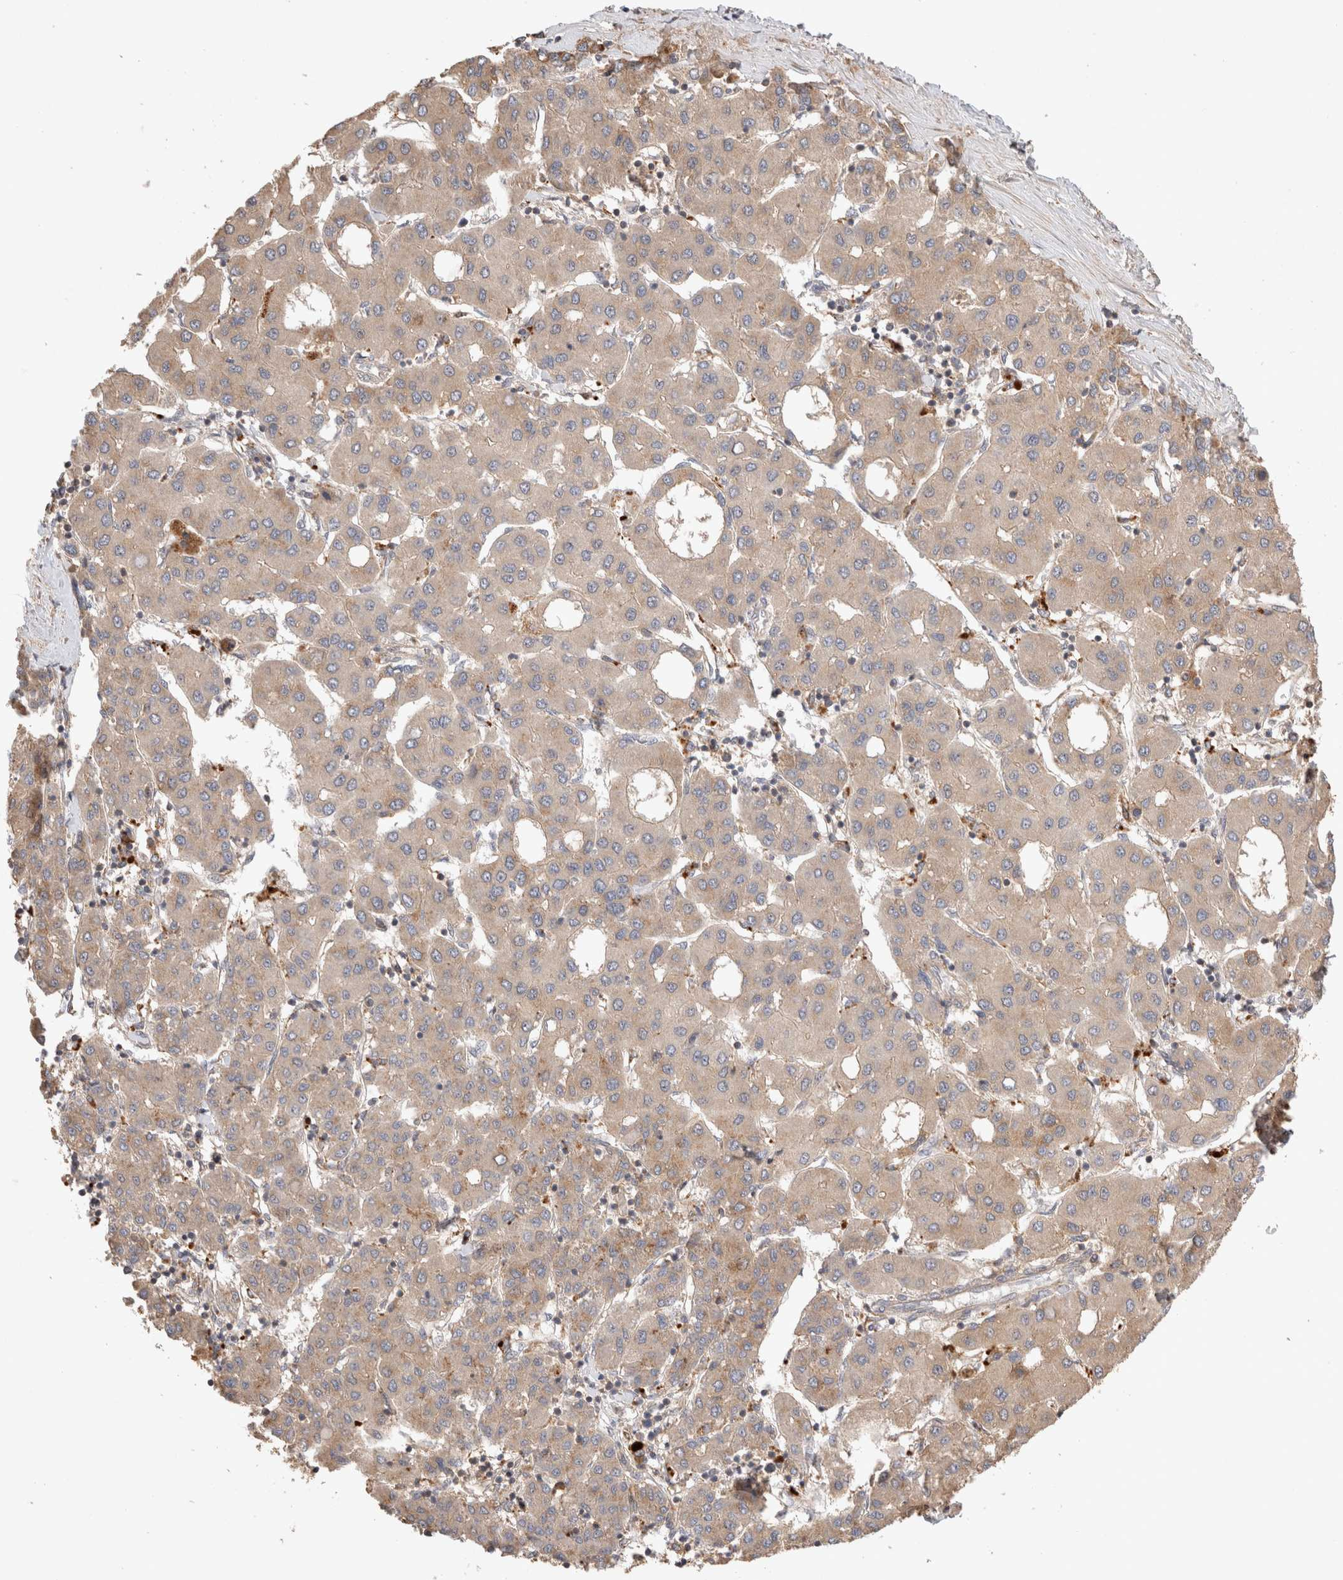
{"staining": {"intensity": "moderate", "quantity": ">75%", "location": "cytoplasmic/membranous"}, "tissue": "liver cancer", "cell_type": "Tumor cells", "image_type": "cancer", "snomed": [{"axis": "morphology", "description": "Carcinoma, Hepatocellular, NOS"}, {"axis": "topography", "description": "Liver"}], "caption": "A brown stain highlights moderate cytoplasmic/membranous positivity of a protein in human liver hepatocellular carcinoma tumor cells.", "gene": "VPS28", "patient": {"sex": "male", "age": 65}}